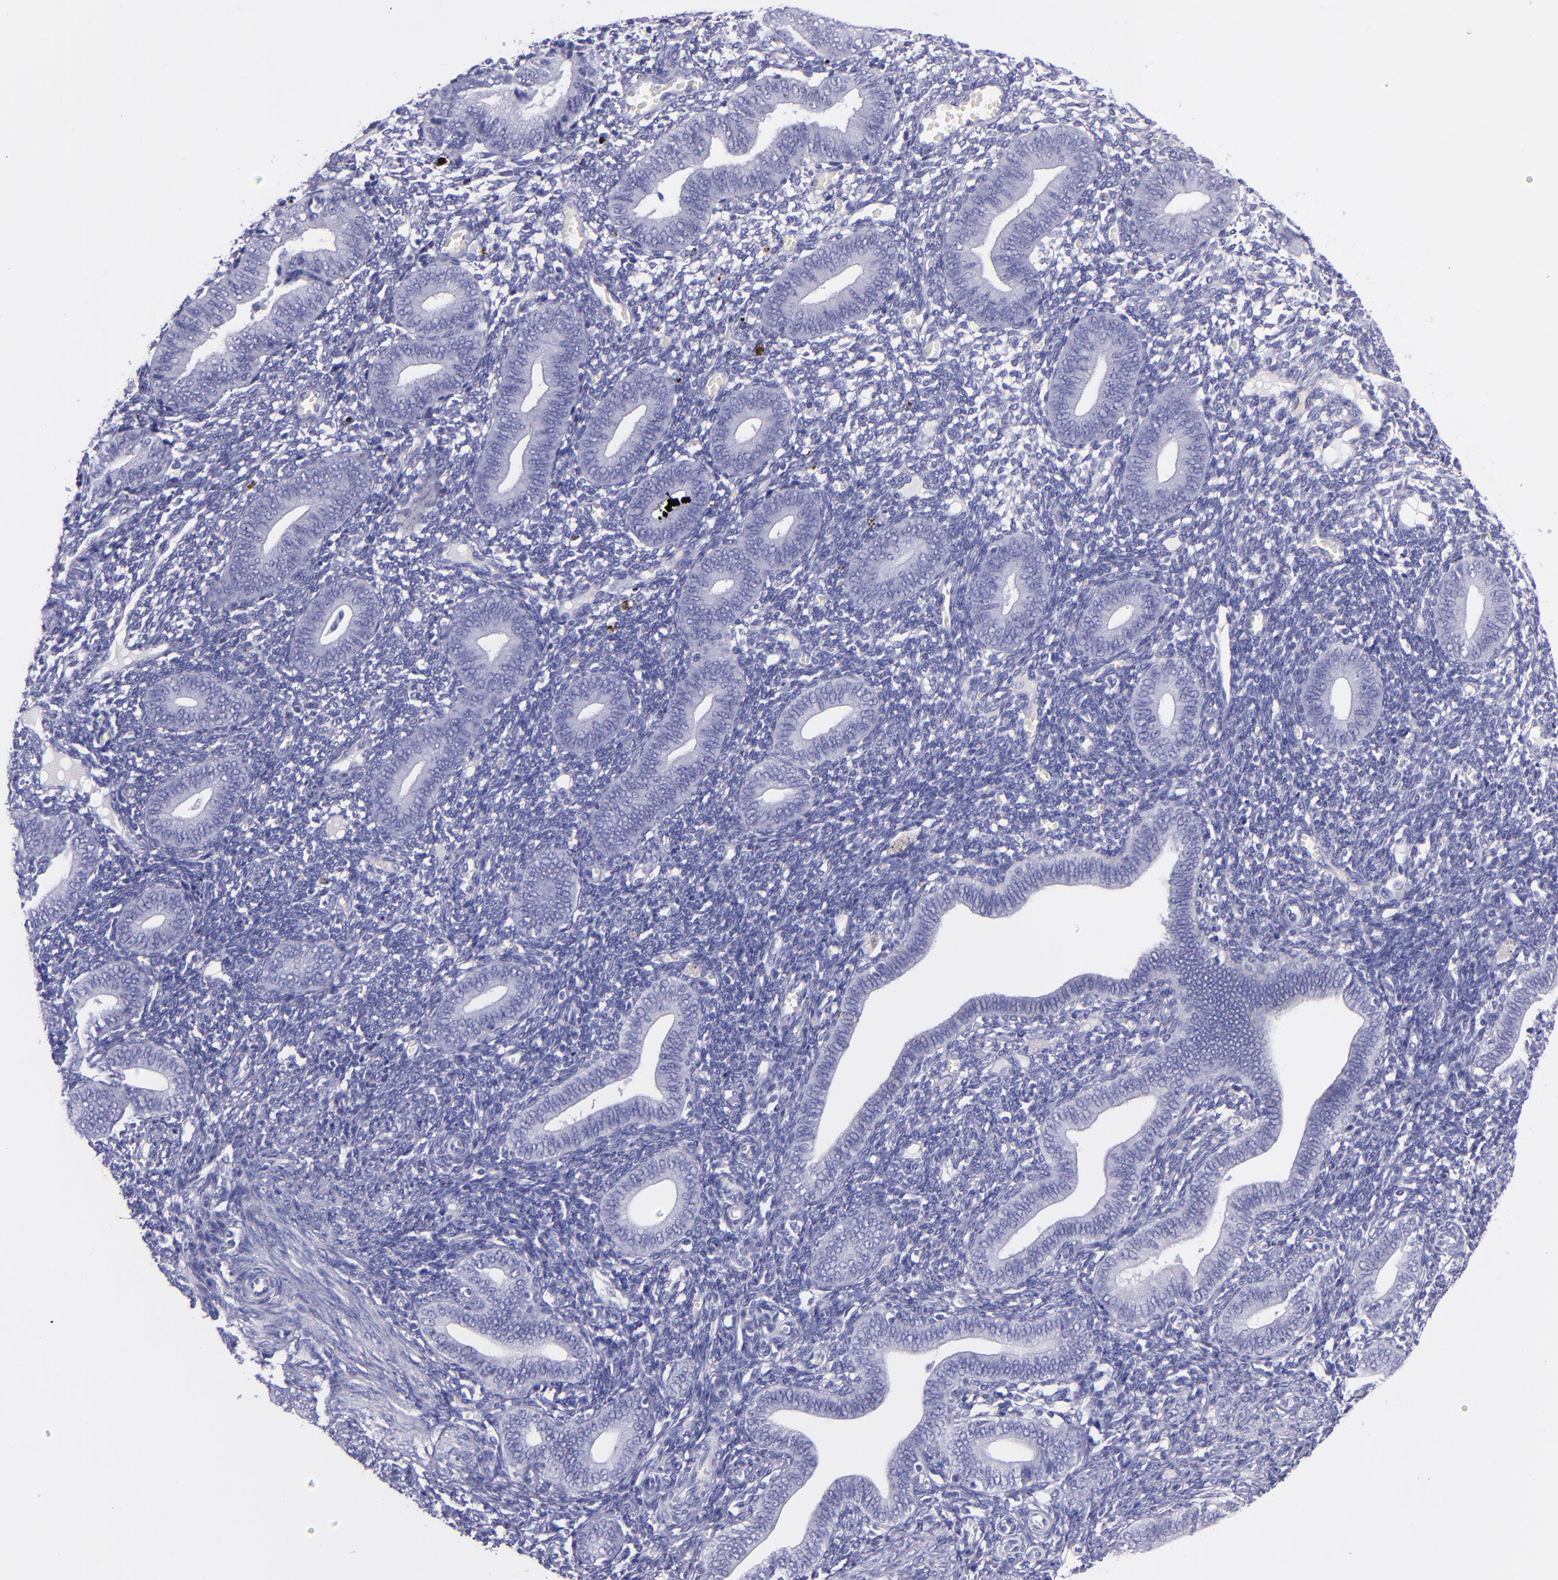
{"staining": {"intensity": "negative", "quantity": "none", "location": "none"}, "tissue": "endometrium", "cell_type": "Cells in endometrial stroma", "image_type": "normal", "snomed": [{"axis": "morphology", "description": "Normal tissue, NOS"}, {"axis": "topography", "description": "Uterus"}, {"axis": "topography", "description": "Endometrium"}], "caption": "Immunohistochemical staining of benign human endometrium displays no significant staining in cells in endometrial stroma. (Stains: DAB immunohistochemistry (IHC) with hematoxylin counter stain, Microscopy: brightfield microscopy at high magnification).", "gene": "SLPI", "patient": {"sex": "female", "age": 33}}